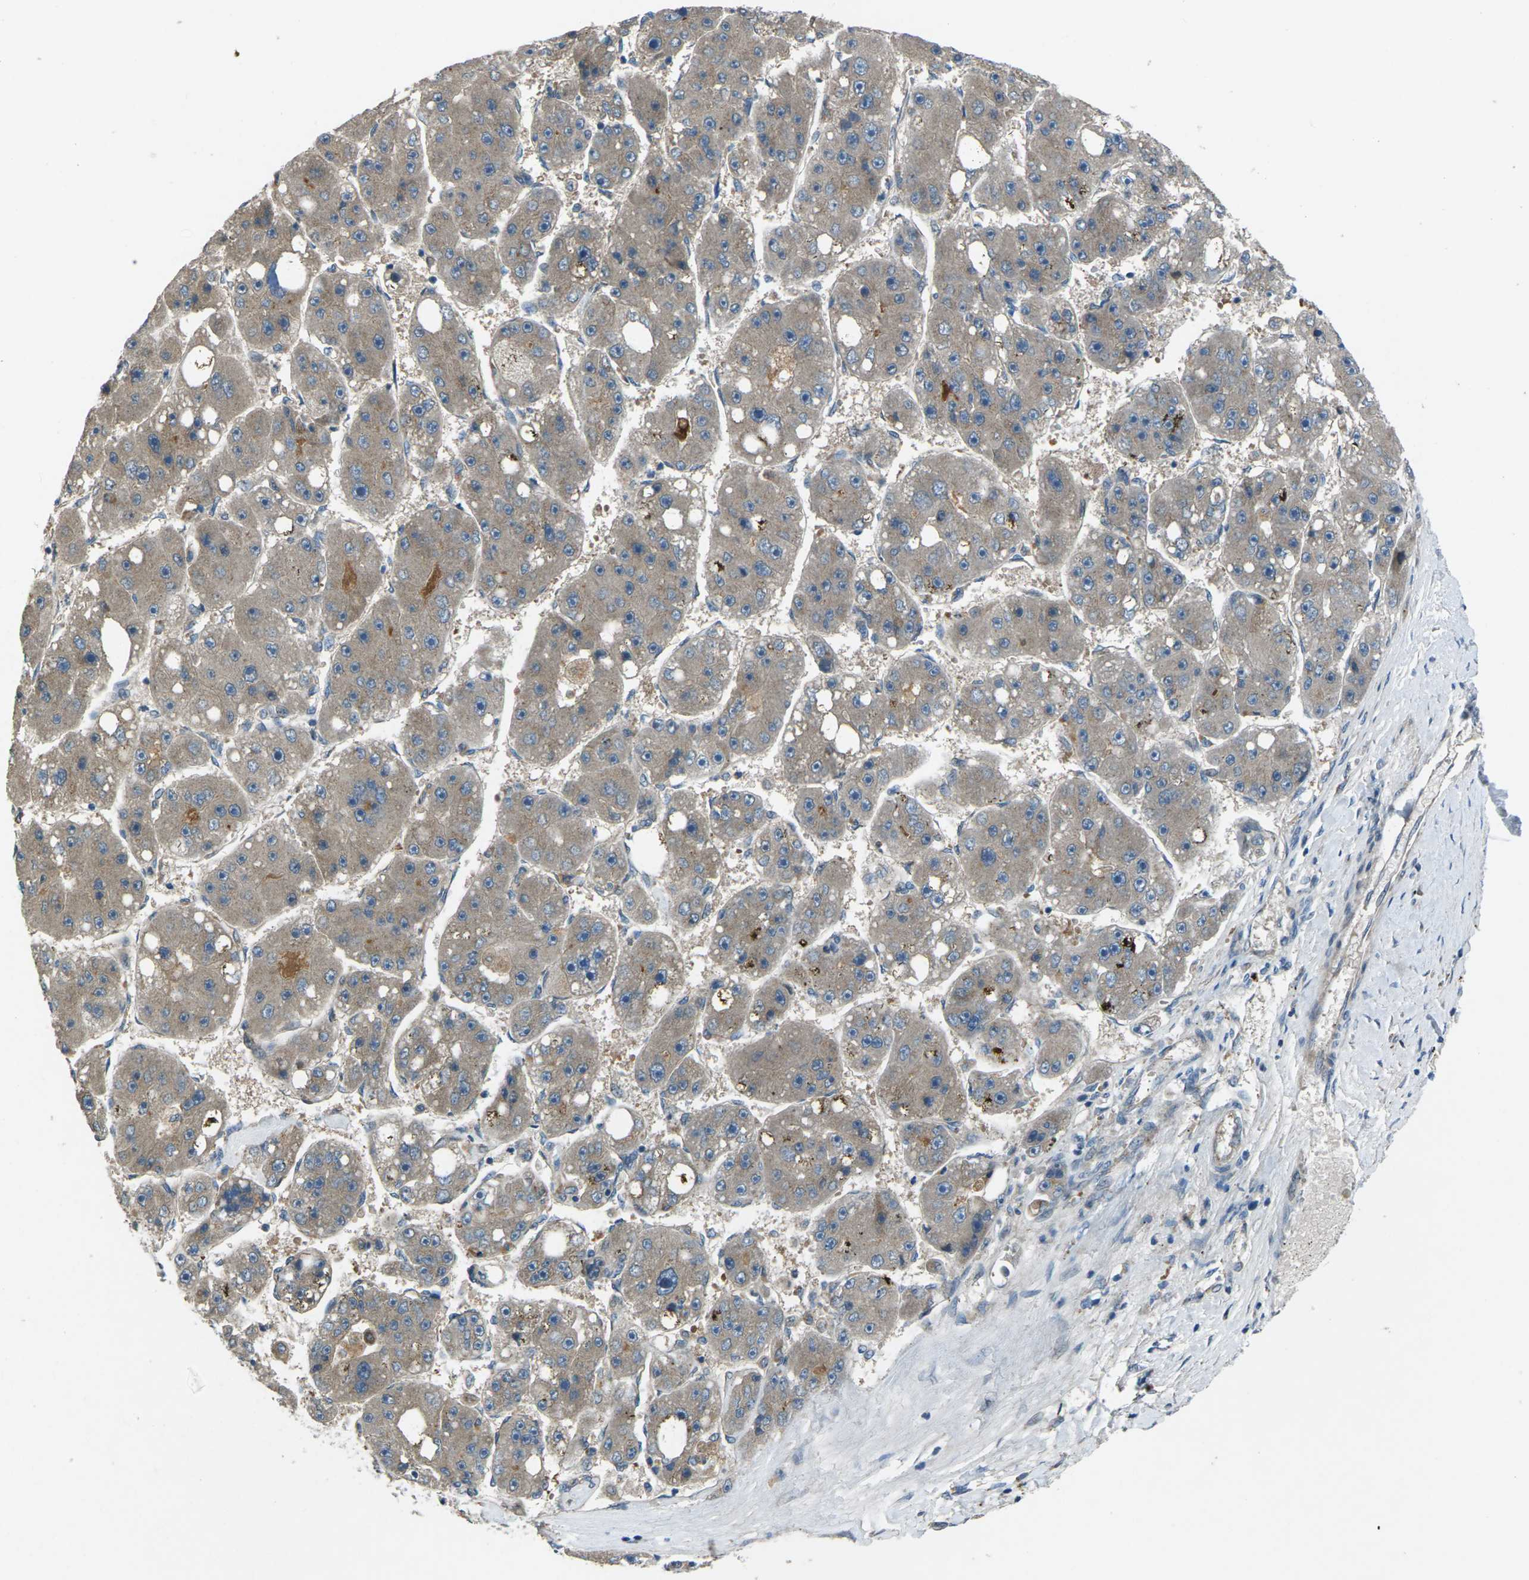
{"staining": {"intensity": "weak", "quantity": ">75%", "location": "cytoplasmic/membranous"}, "tissue": "liver cancer", "cell_type": "Tumor cells", "image_type": "cancer", "snomed": [{"axis": "morphology", "description": "Carcinoma, Hepatocellular, NOS"}, {"axis": "topography", "description": "Liver"}], "caption": "Hepatocellular carcinoma (liver) stained with a protein marker shows weak staining in tumor cells.", "gene": "EDNRA", "patient": {"sex": "female", "age": 61}}